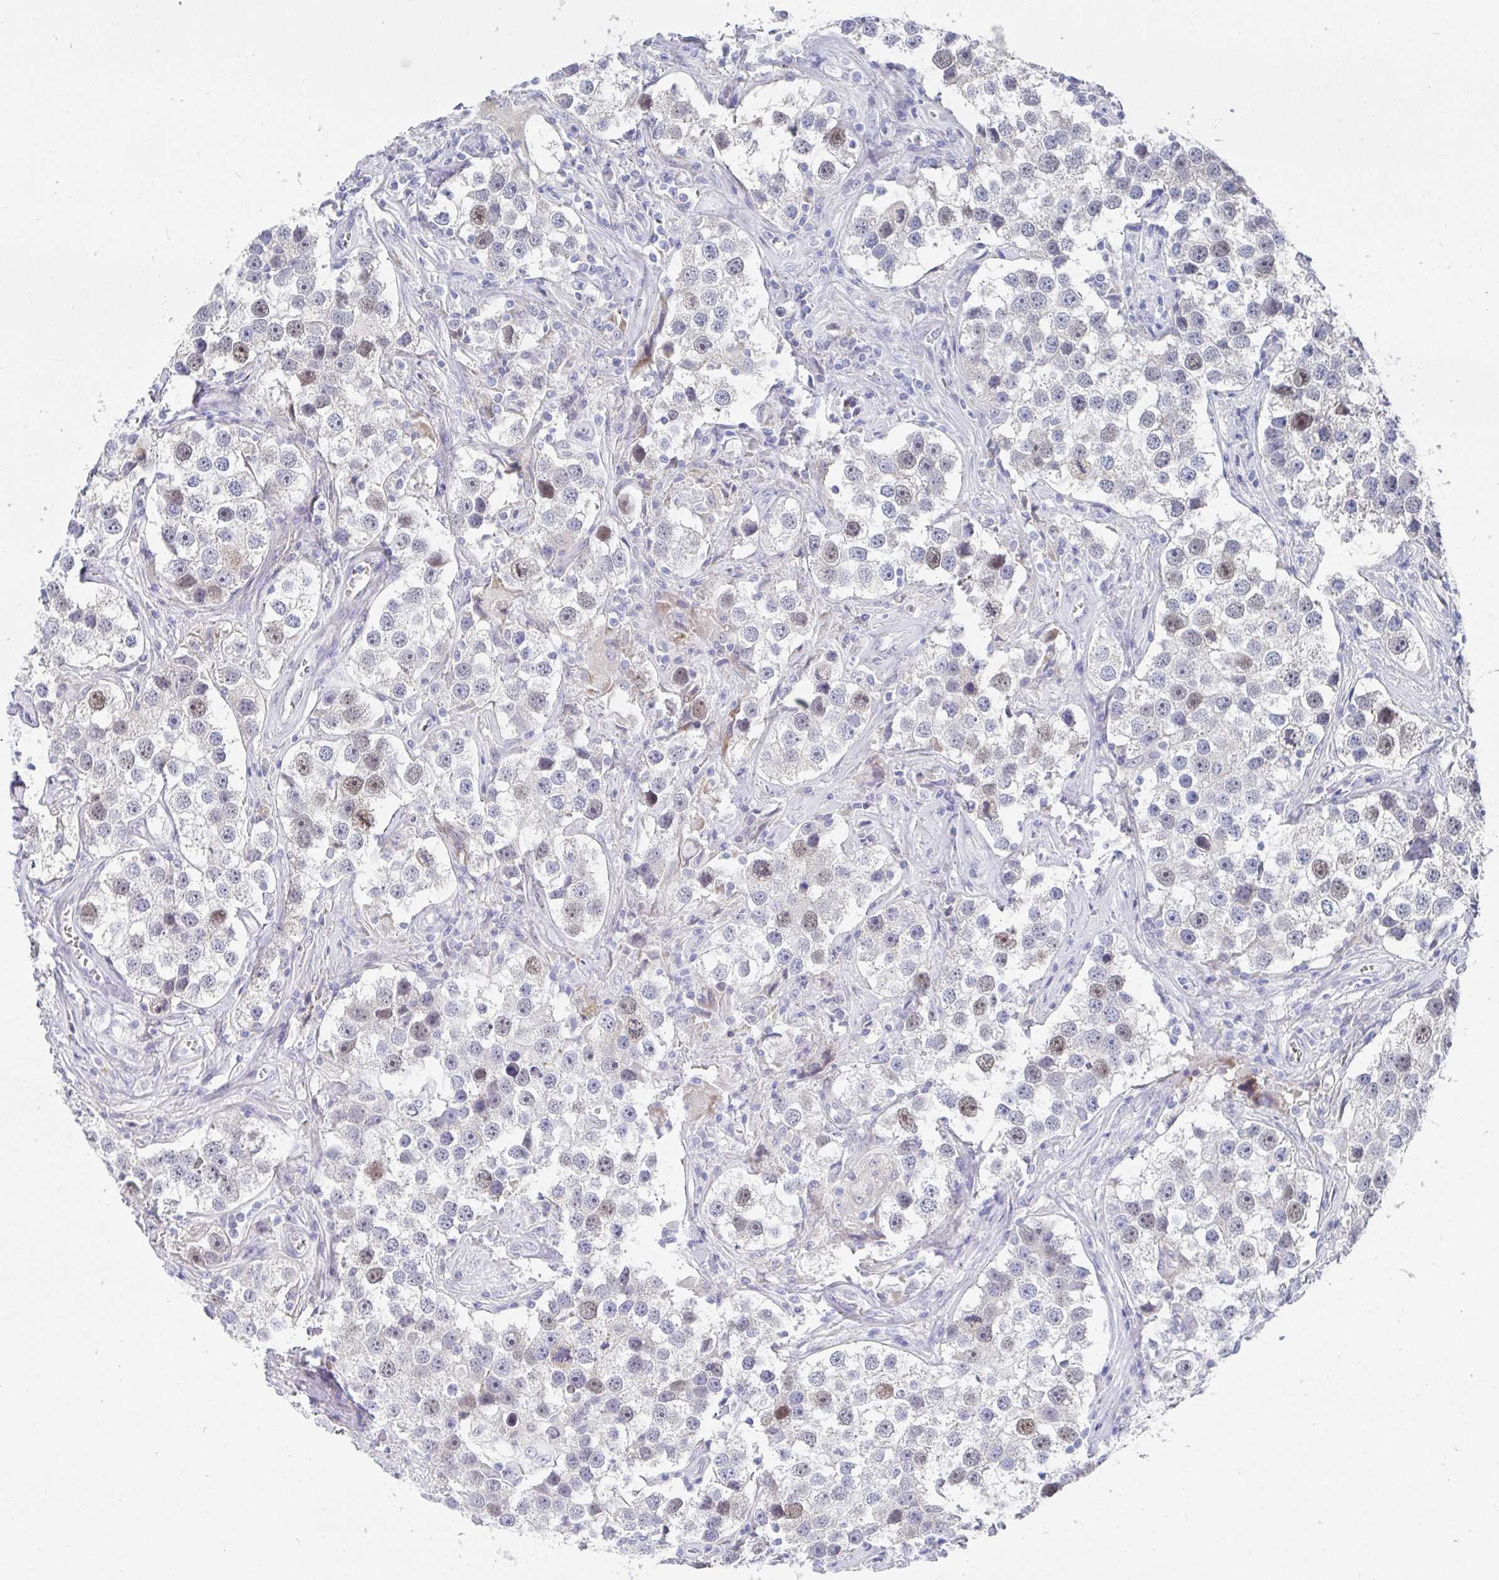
{"staining": {"intensity": "moderate", "quantity": "<25%", "location": "nuclear"}, "tissue": "testis cancer", "cell_type": "Tumor cells", "image_type": "cancer", "snomed": [{"axis": "morphology", "description": "Seminoma, NOS"}, {"axis": "topography", "description": "Testis"}], "caption": "Tumor cells exhibit low levels of moderate nuclear positivity in approximately <25% of cells in human testis cancer (seminoma). Immunohistochemistry stains the protein of interest in brown and the nuclei are stained blue.", "gene": "ATP5F1C", "patient": {"sex": "male", "age": 49}}